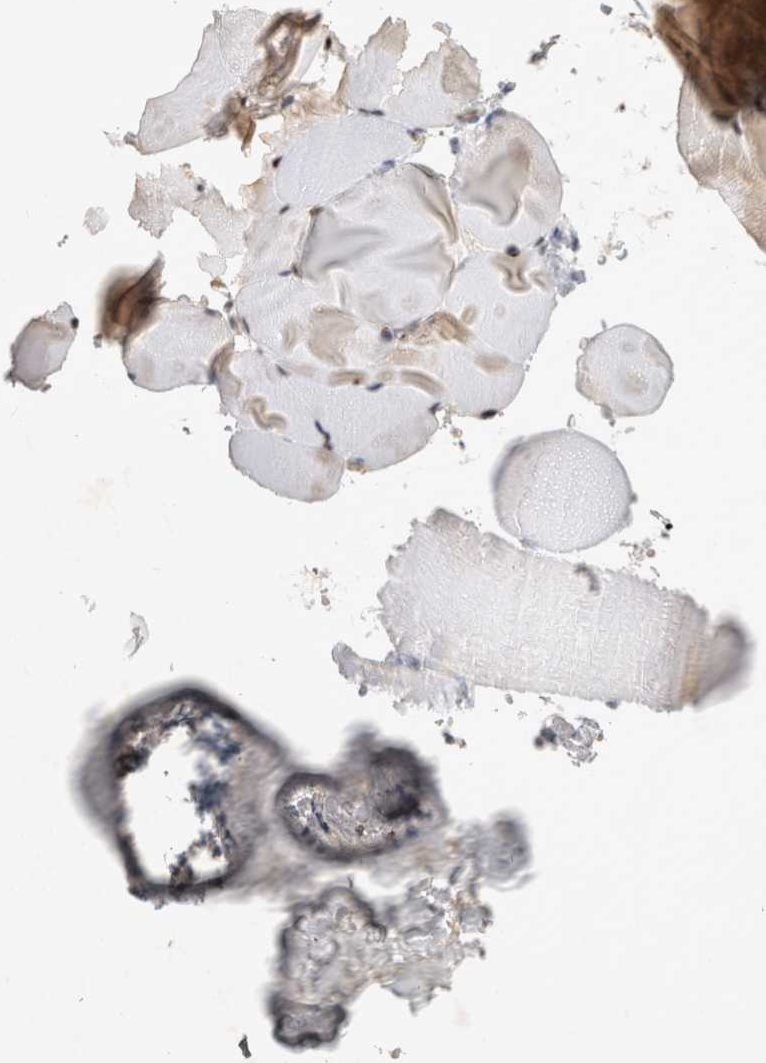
{"staining": {"intensity": "moderate", "quantity": "25%-75%", "location": "nuclear"}, "tissue": "skeletal muscle", "cell_type": "Myocytes", "image_type": "normal", "snomed": [{"axis": "morphology", "description": "Normal tissue, NOS"}, {"axis": "topography", "description": "Skeletal muscle"}, {"axis": "topography", "description": "Parathyroid gland"}], "caption": "An image of human skeletal muscle stained for a protein demonstrates moderate nuclear brown staining in myocytes. (Stains: DAB in brown, nuclei in blue, Microscopy: brightfield microscopy at high magnification).", "gene": "HESX1", "patient": {"sex": "female", "age": 37}}